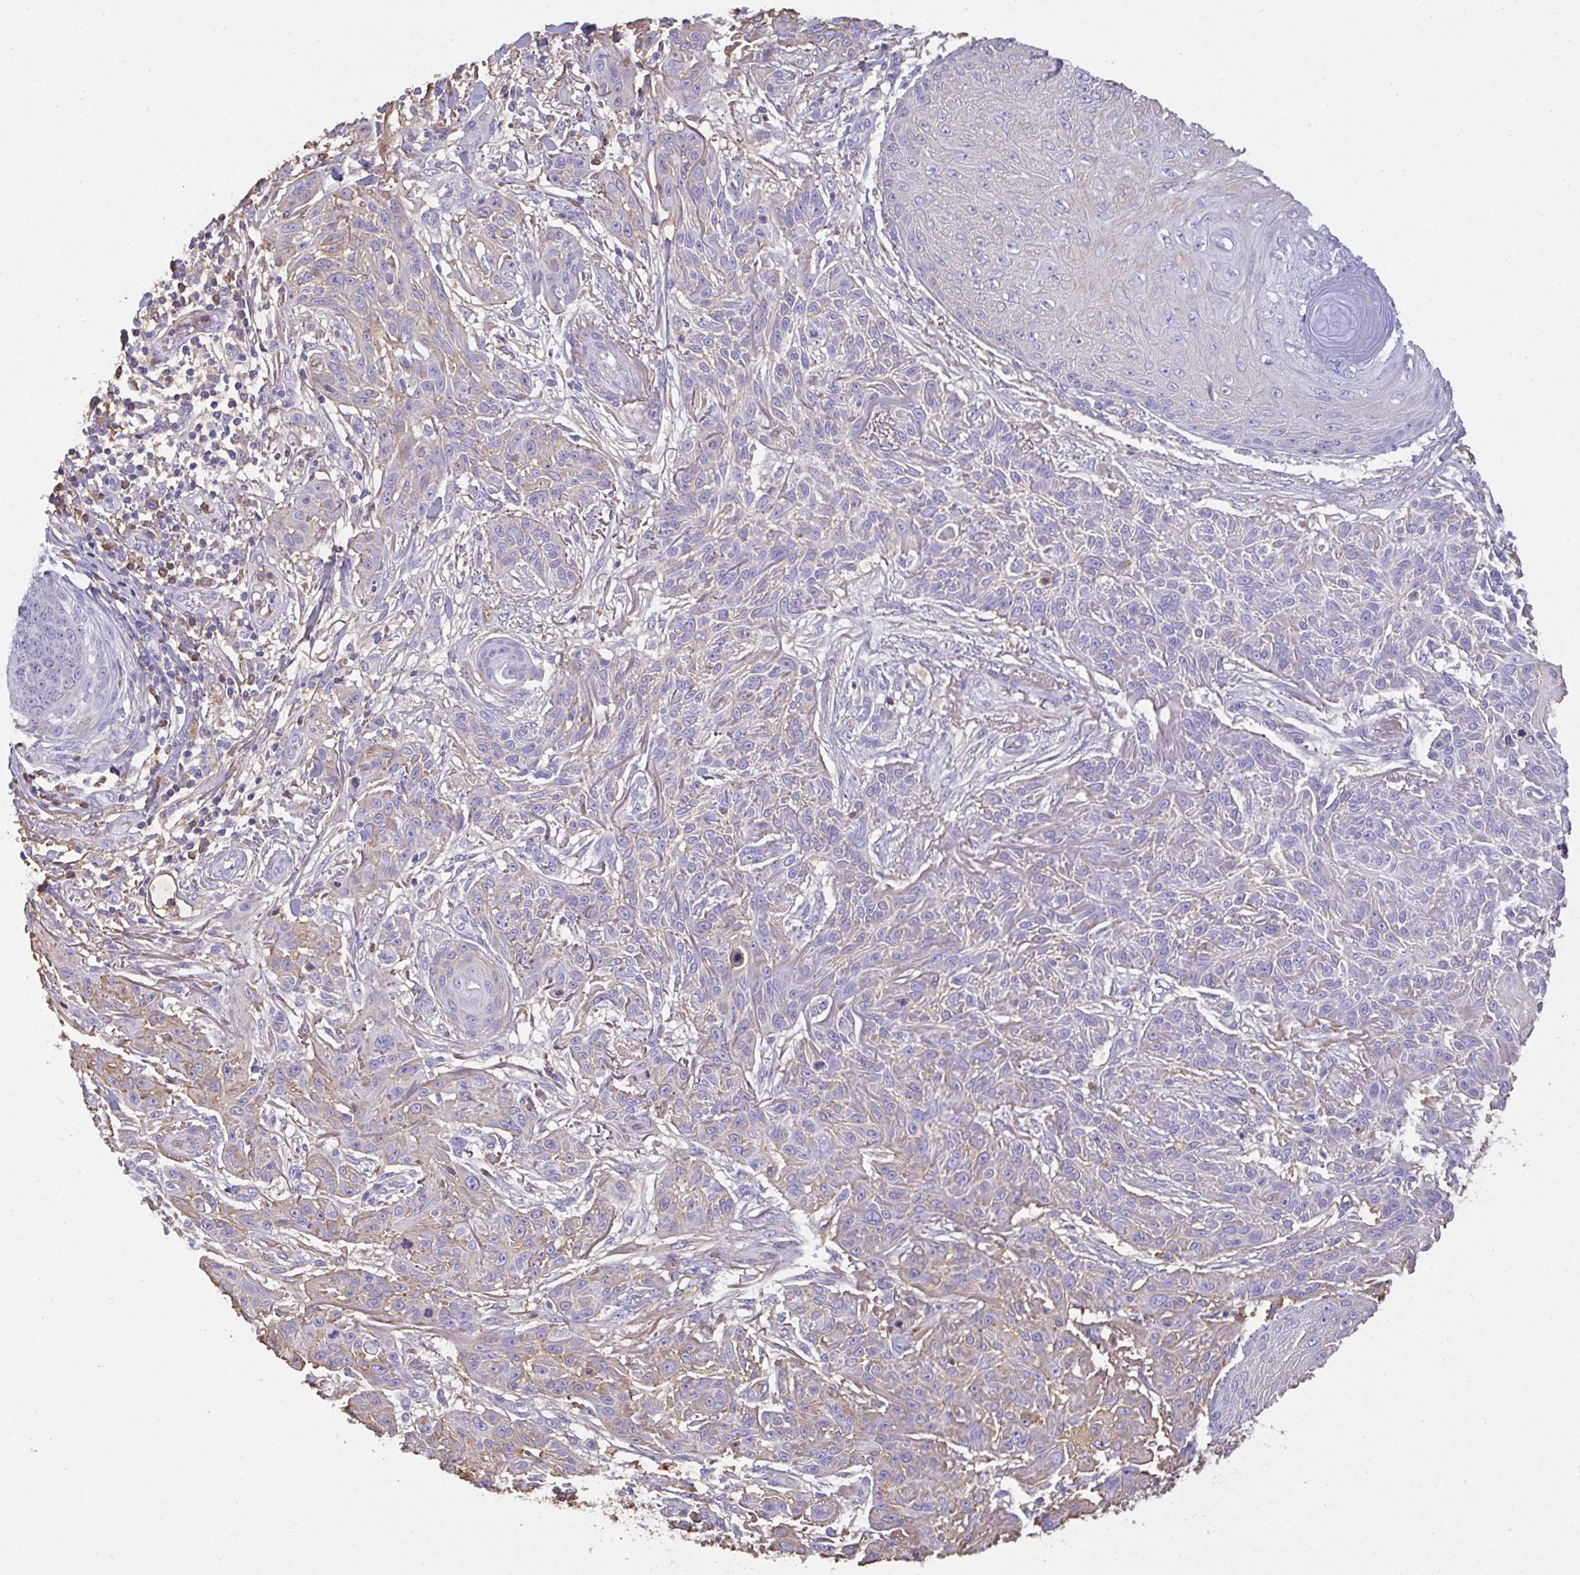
{"staining": {"intensity": "negative", "quantity": "none", "location": "none"}, "tissue": "skin cancer", "cell_type": "Tumor cells", "image_type": "cancer", "snomed": [{"axis": "morphology", "description": "Squamous cell carcinoma, NOS"}, {"axis": "topography", "description": "Skin"}], "caption": "This is a photomicrograph of immunohistochemistry staining of skin cancer, which shows no positivity in tumor cells.", "gene": "SMYD5", "patient": {"sex": "male", "age": 86}}